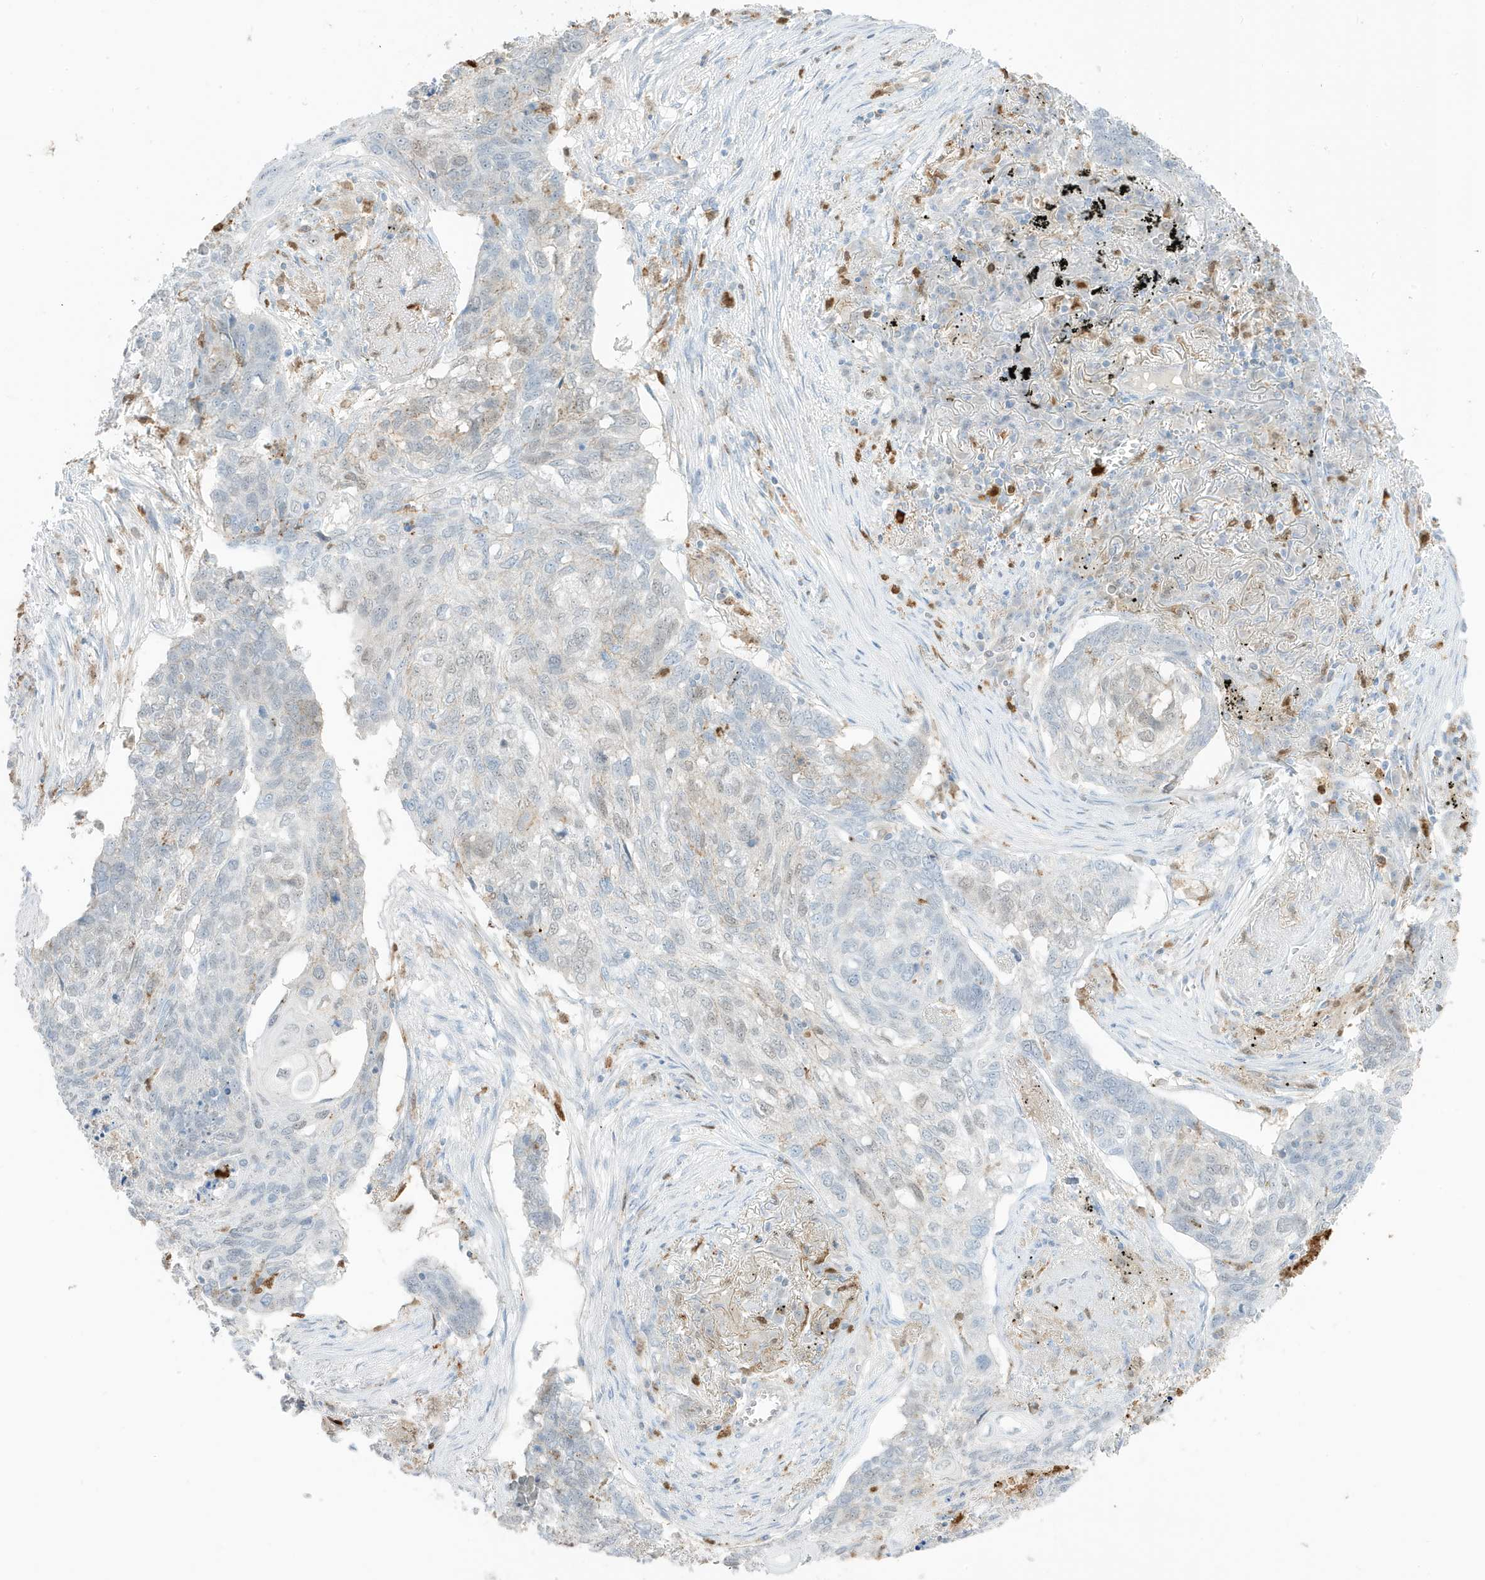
{"staining": {"intensity": "negative", "quantity": "none", "location": "none"}, "tissue": "lung cancer", "cell_type": "Tumor cells", "image_type": "cancer", "snomed": [{"axis": "morphology", "description": "Squamous cell carcinoma, NOS"}, {"axis": "topography", "description": "Lung"}], "caption": "An image of lung cancer (squamous cell carcinoma) stained for a protein exhibits no brown staining in tumor cells.", "gene": "GCA", "patient": {"sex": "female", "age": 63}}